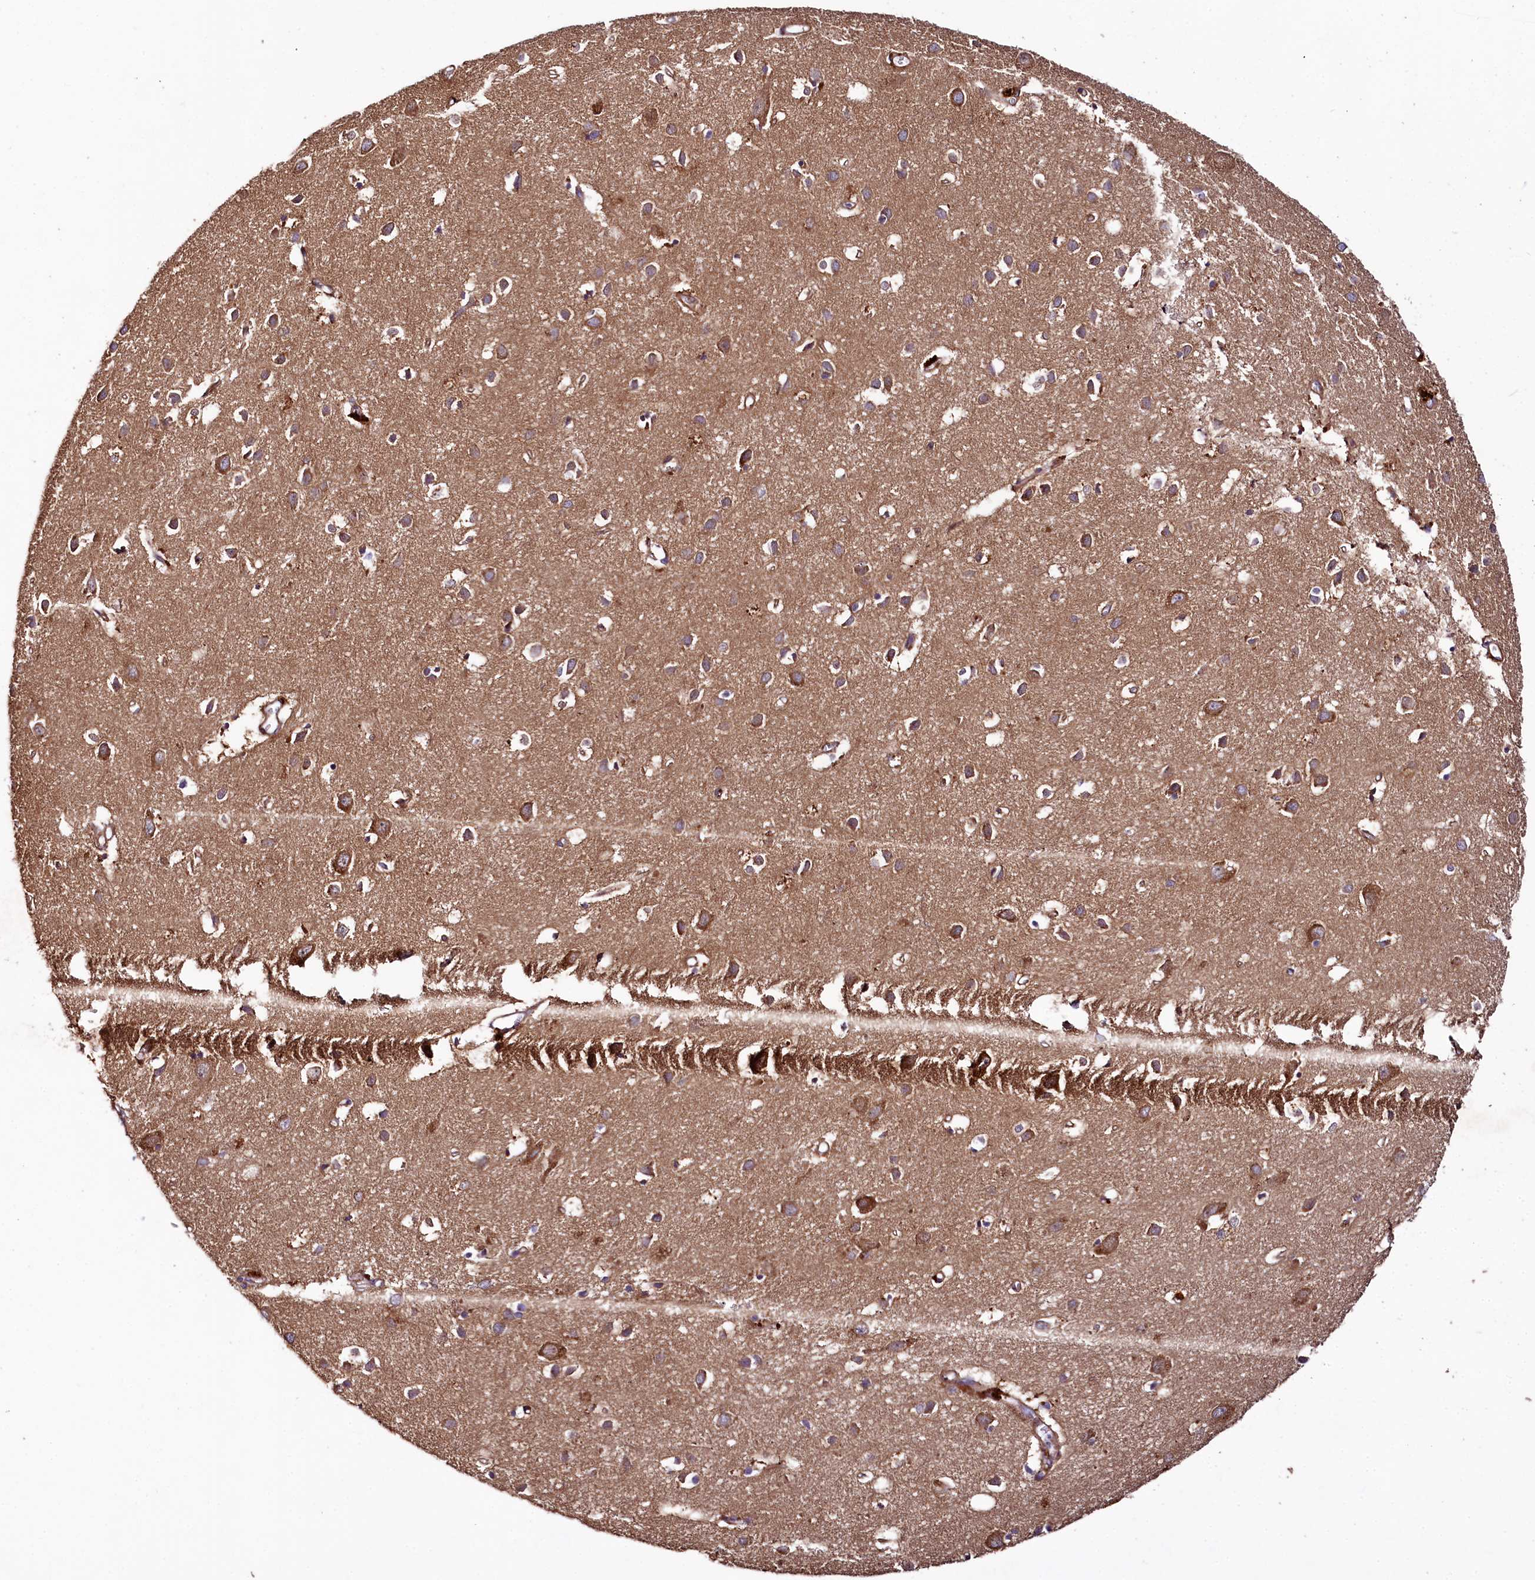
{"staining": {"intensity": "moderate", "quantity": ">75%", "location": "cytoplasmic/membranous"}, "tissue": "cerebral cortex", "cell_type": "Endothelial cells", "image_type": "normal", "snomed": [{"axis": "morphology", "description": "Normal tissue, NOS"}, {"axis": "topography", "description": "Cerebral cortex"}], "caption": "Protein expression analysis of unremarkable cerebral cortex exhibits moderate cytoplasmic/membranous expression in about >75% of endothelial cells.", "gene": "SPATS2", "patient": {"sex": "female", "age": 64}}